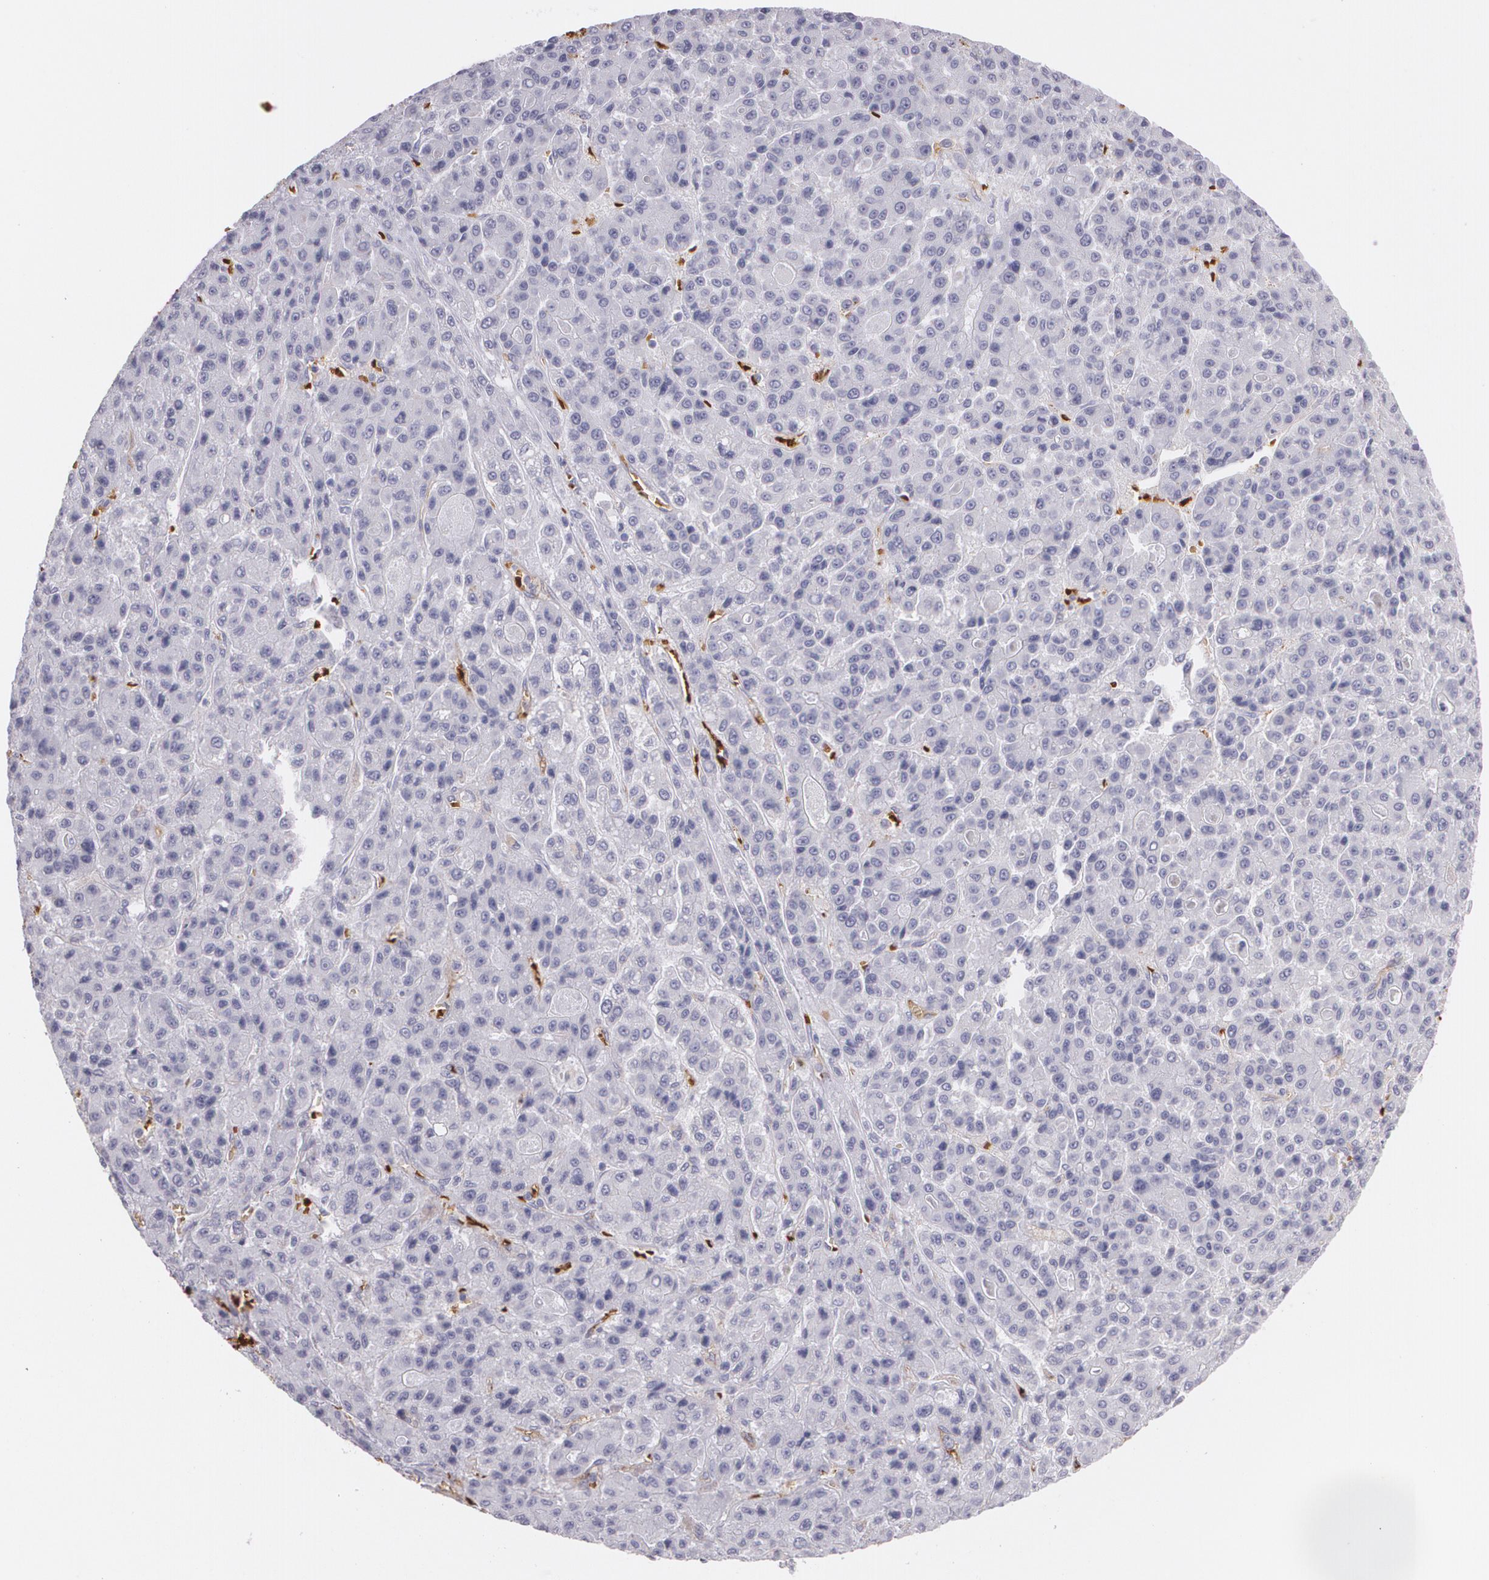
{"staining": {"intensity": "negative", "quantity": "none", "location": "none"}, "tissue": "liver cancer", "cell_type": "Tumor cells", "image_type": "cancer", "snomed": [{"axis": "morphology", "description": "Carcinoma, Hepatocellular, NOS"}, {"axis": "topography", "description": "Liver"}], "caption": "IHC image of human liver hepatocellular carcinoma stained for a protein (brown), which demonstrates no positivity in tumor cells.", "gene": "ACE", "patient": {"sex": "male", "age": 70}}